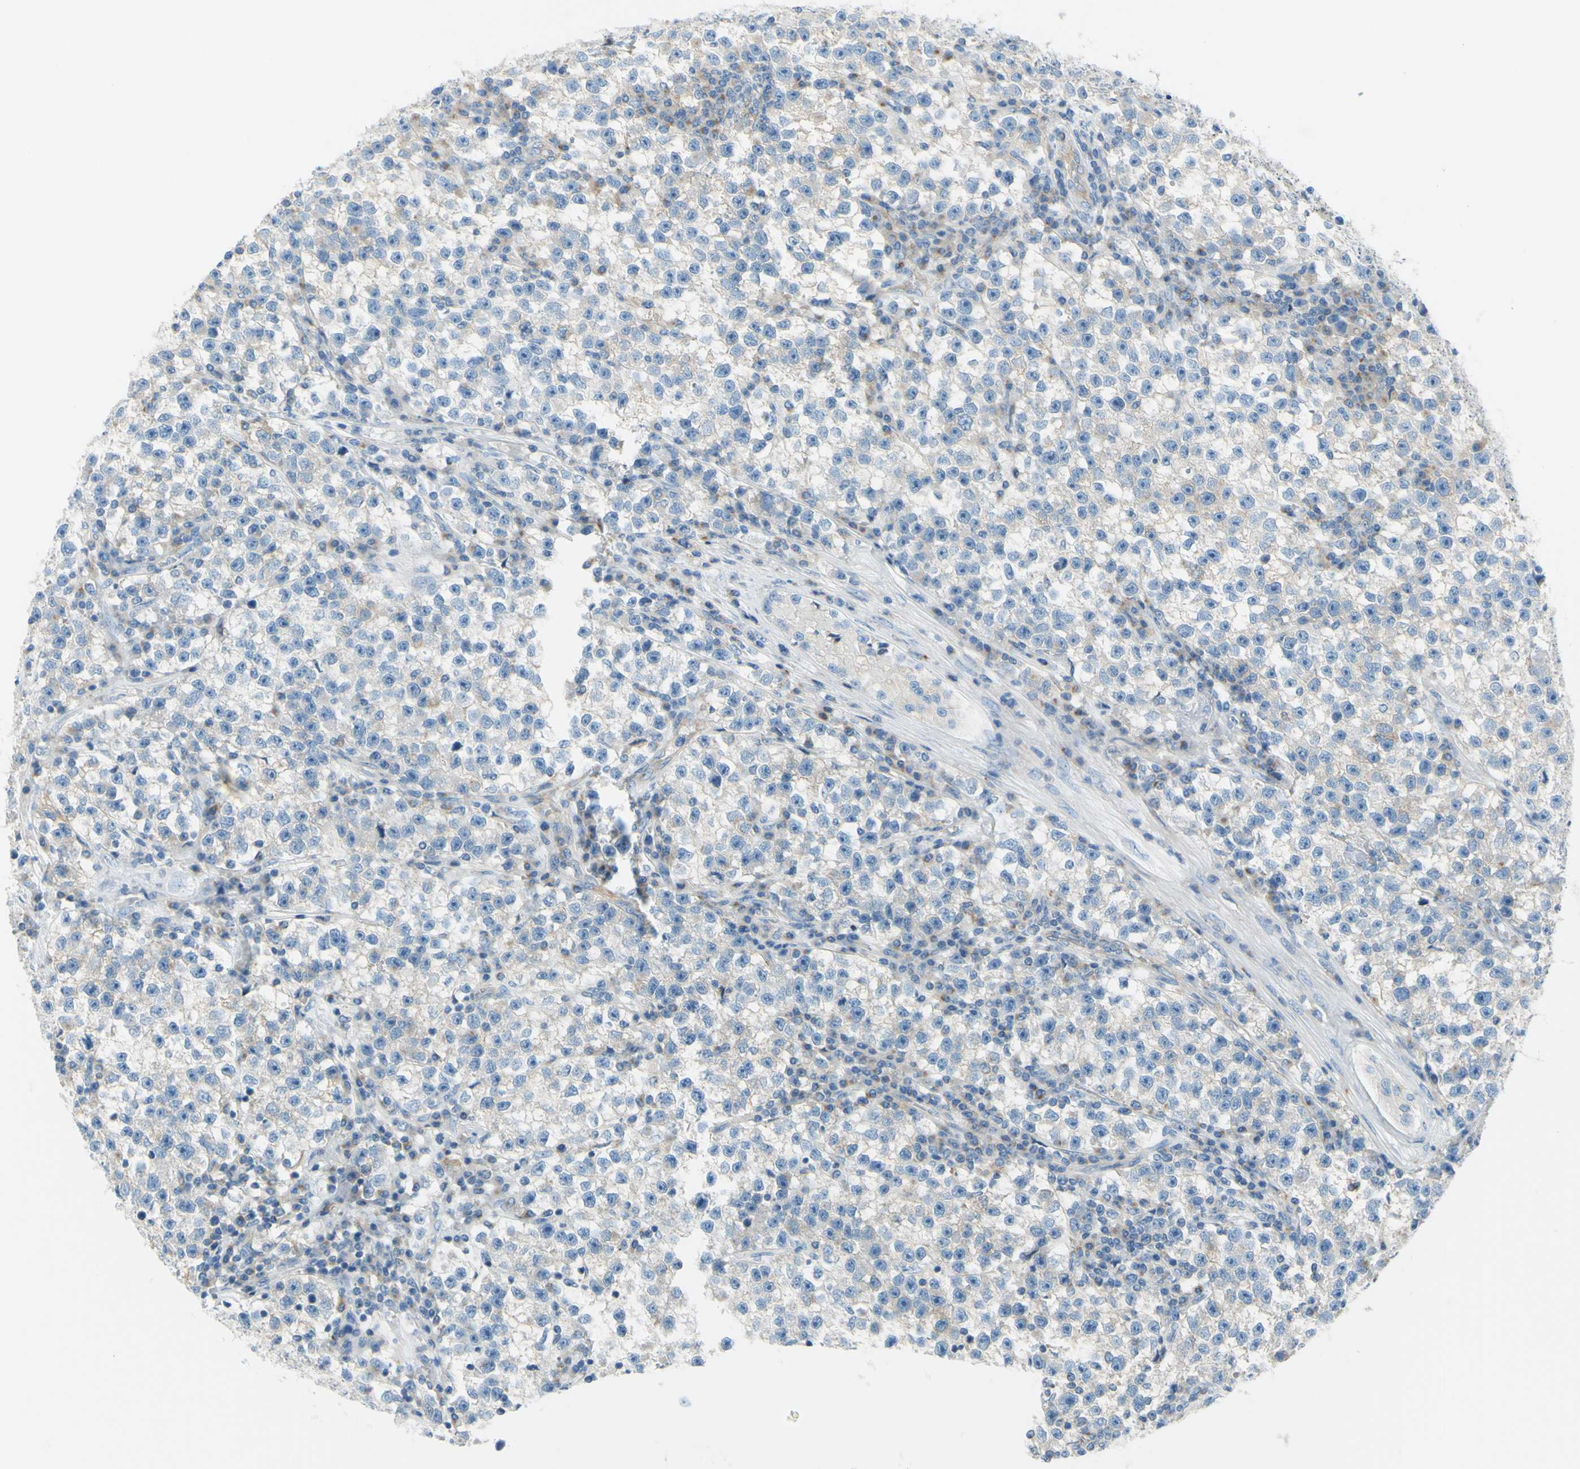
{"staining": {"intensity": "moderate", "quantity": "25%-75%", "location": "cytoplasmic/membranous"}, "tissue": "testis cancer", "cell_type": "Tumor cells", "image_type": "cancer", "snomed": [{"axis": "morphology", "description": "Seminoma, NOS"}, {"axis": "topography", "description": "Testis"}], "caption": "This image demonstrates immunohistochemistry (IHC) staining of human testis seminoma, with medium moderate cytoplasmic/membranous positivity in about 25%-75% of tumor cells.", "gene": "FRMD4B", "patient": {"sex": "male", "age": 22}}